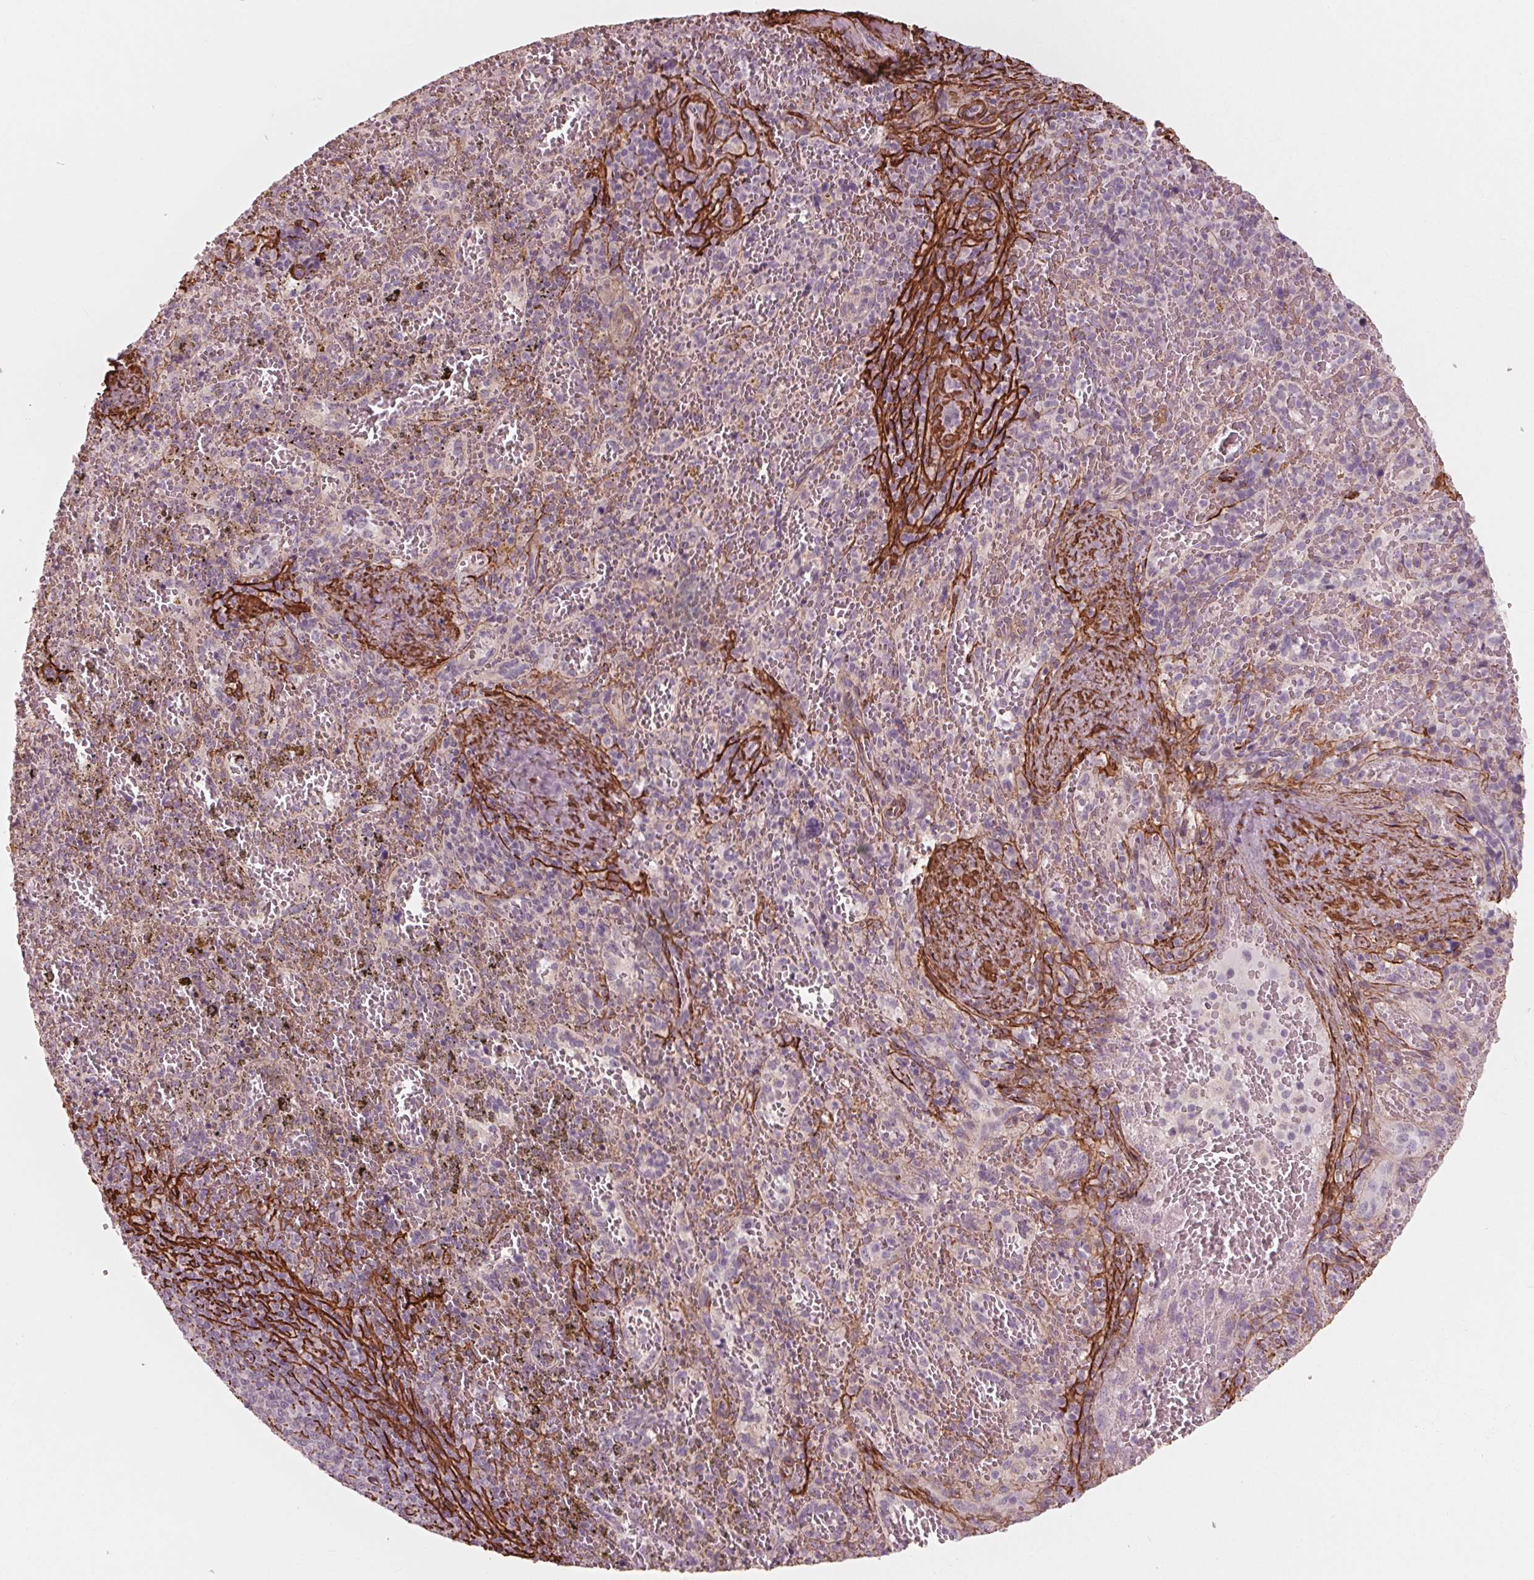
{"staining": {"intensity": "negative", "quantity": "none", "location": "none"}, "tissue": "spleen", "cell_type": "Cells in red pulp", "image_type": "normal", "snomed": [{"axis": "morphology", "description": "Normal tissue, NOS"}, {"axis": "topography", "description": "Spleen"}], "caption": "Immunohistochemistry image of normal human spleen stained for a protein (brown), which exhibits no staining in cells in red pulp.", "gene": "MIER3", "patient": {"sex": "female", "age": 50}}